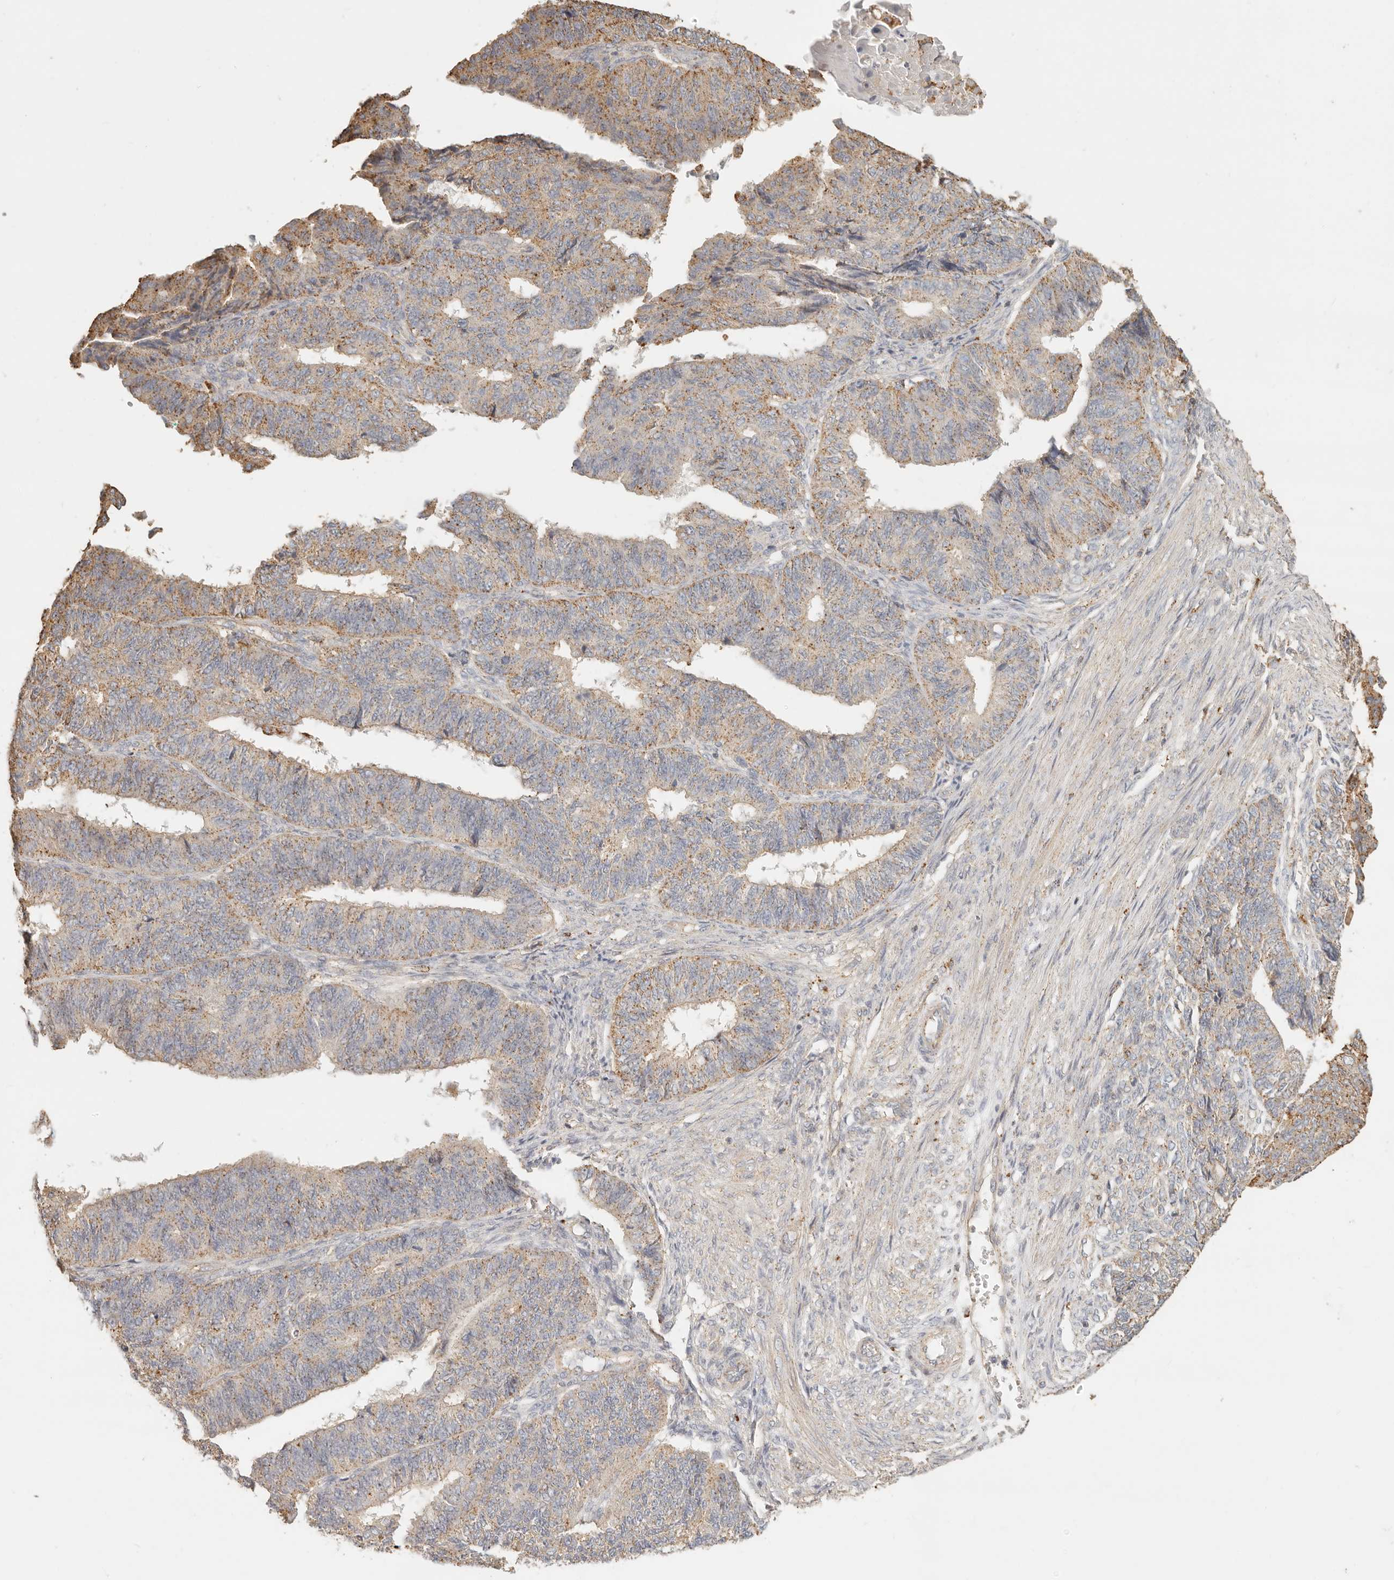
{"staining": {"intensity": "moderate", "quantity": "25%-75%", "location": "cytoplasmic/membranous"}, "tissue": "endometrial cancer", "cell_type": "Tumor cells", "image_type": "cancer", "snomed": [{"axis": "morphology", "description": "Adenocarcinoma, NOS"}, {"axis": "topography", "description": "Endometrium"}], "caption": "The immunohistochemical stain shows moderate cytoplasmic/membranous staining in tumor cells of endometrial cancer tissue.", "gene": "CNMD", "patient": {"sex": "female", "age": 32}}